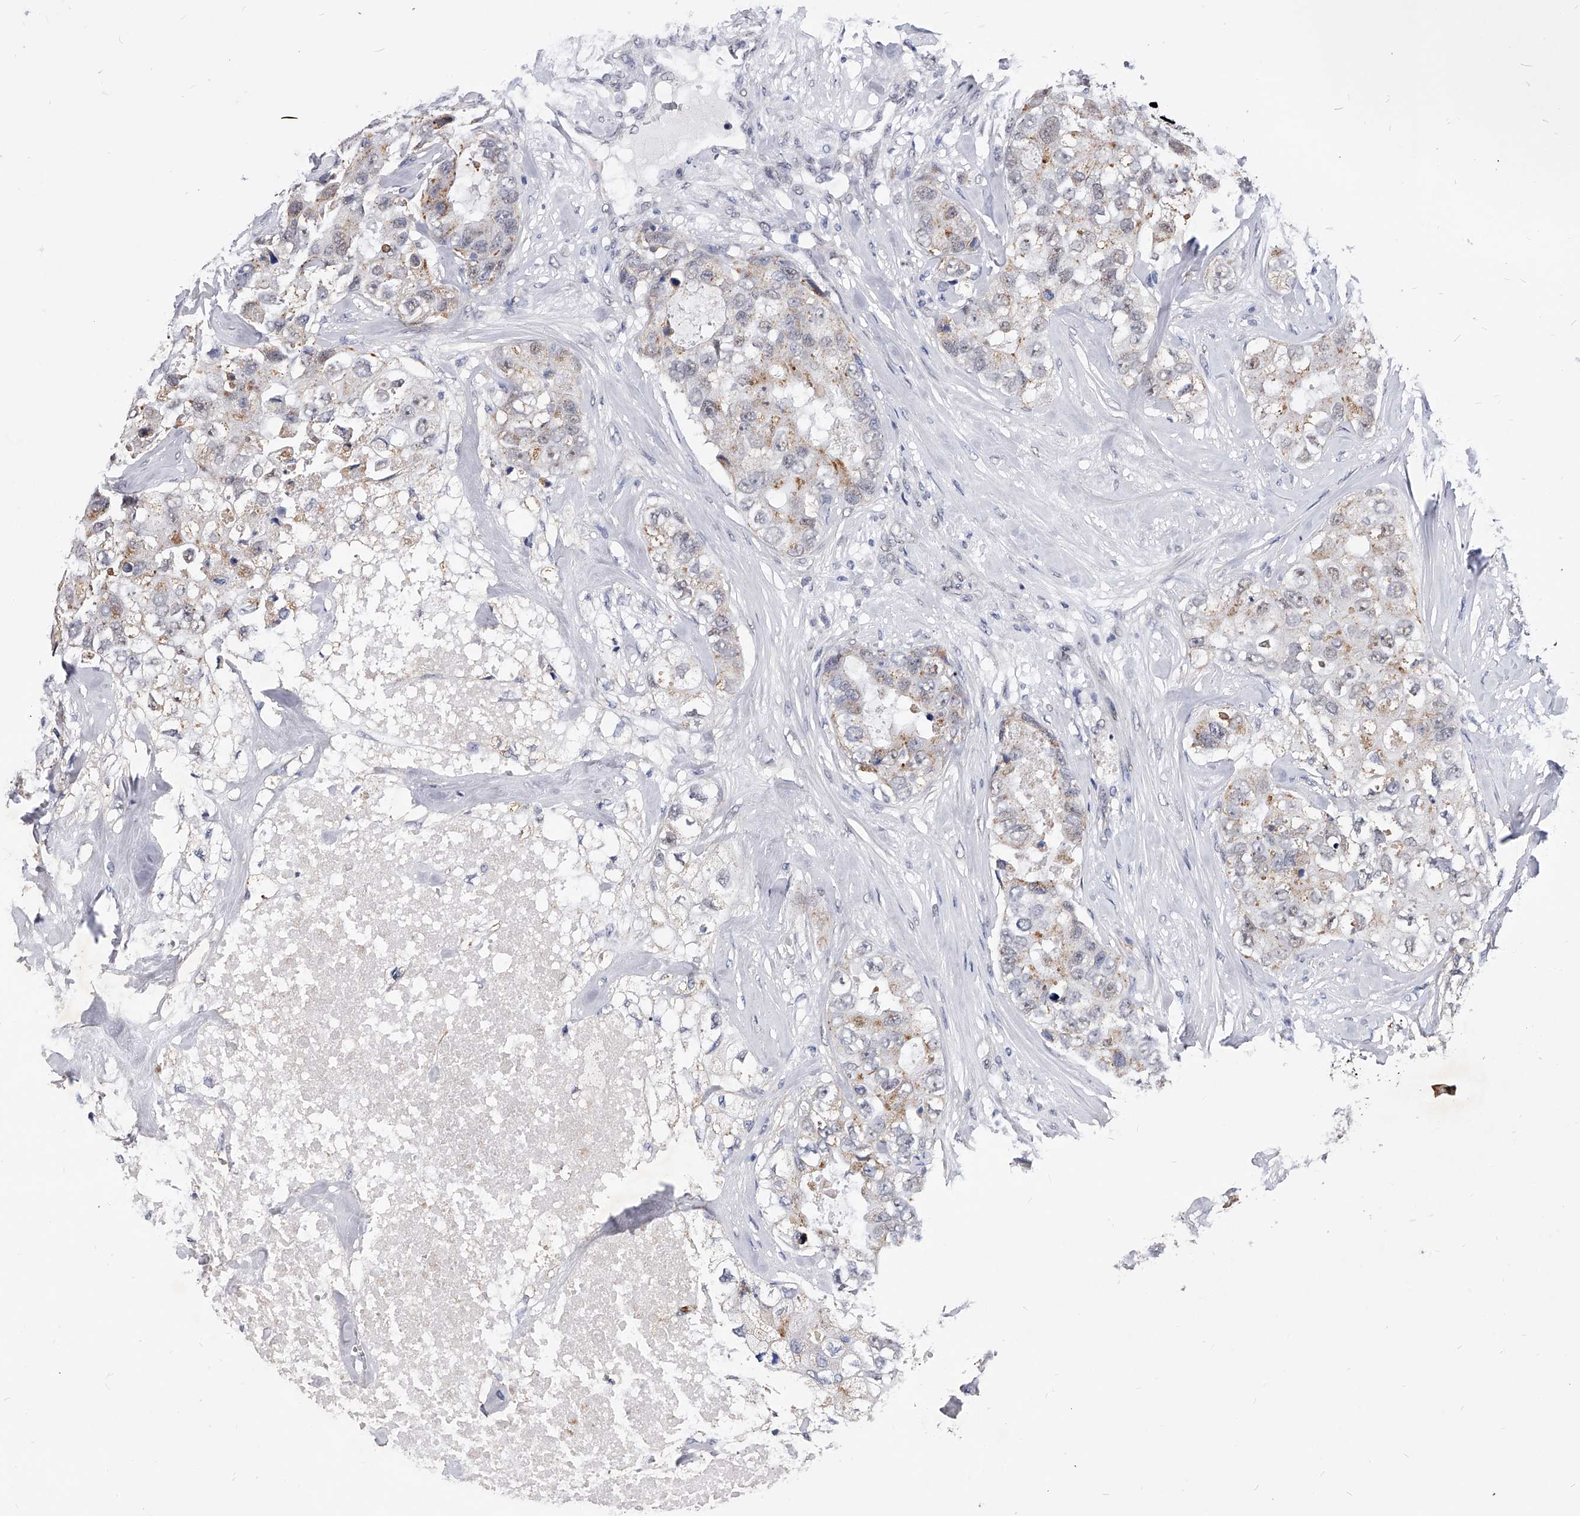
{"staining": {"intensity": "weak", "quantity": "<25%", "location": "cytoplasmic/membranous"}, "tissue": "breast cancer", "cell_type": "Tumor cells", "image_type": "cancer", "snomed": [{"axis": "morphology", "description": "Duct carcinoma"}, {"axis": "topography", "description": "Breast"}], "caption": "The photomicrograph exhibits no significant positivity in tumor cells of intraductal carcinoma (breast).", "gene": "ZNF529", "patient": {"sex": "female", "age": 62}}